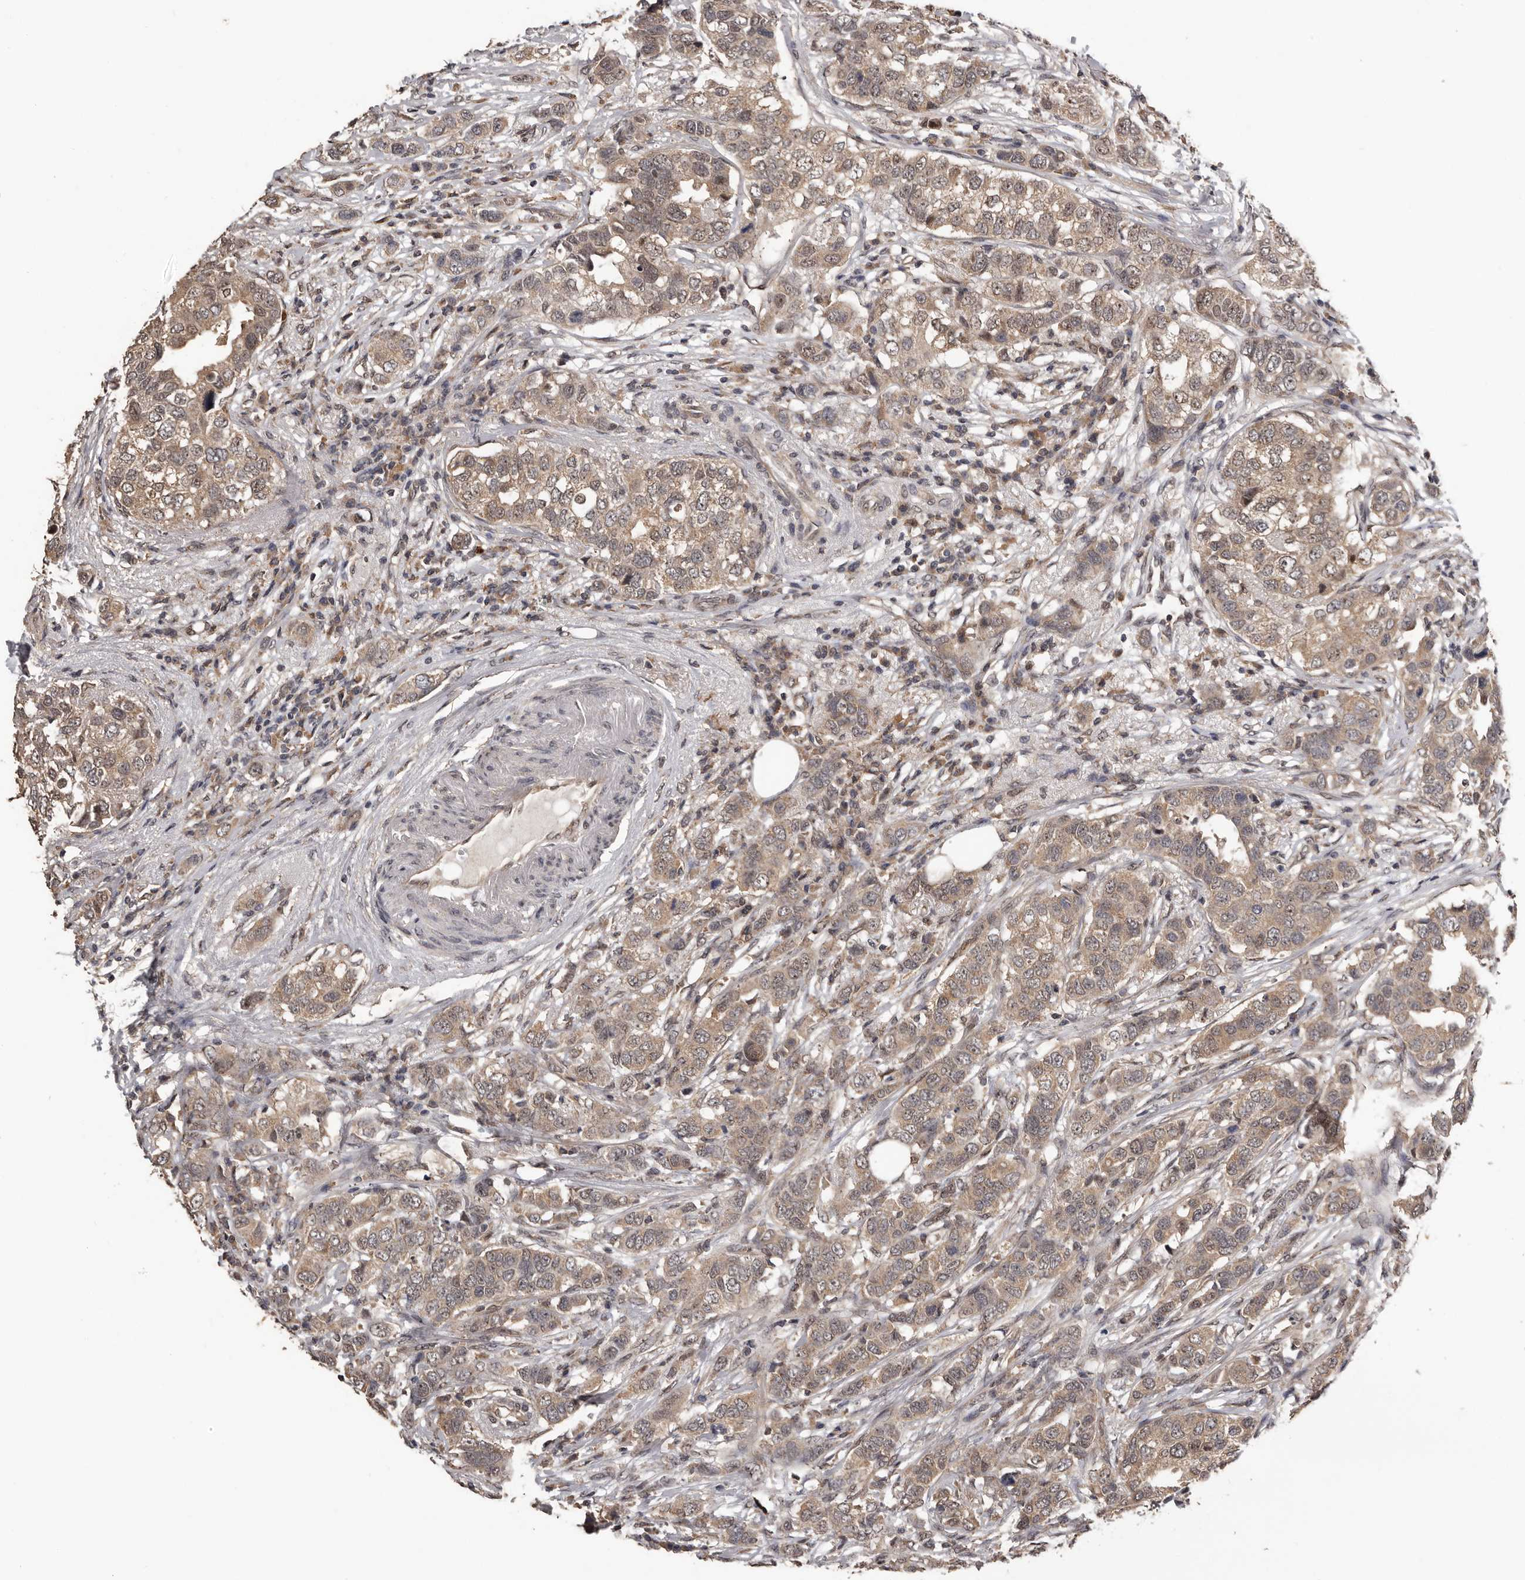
{"staining": {"intensity": "moderate", "quantity": ">75%", "location": "cytoplasmic/membranous,nuclear"}, "tissue": "breast cancer", "cell_type": "Tumor cells", "image_type": "cancer", "snomed": [{"axis": "morphology", "description": "Duct carcinoma"}, {"axis": "topography", "description": "Breast"}], "caption": "Intraductal carcinoma (breast) stained with DAB (3,3'-diaminobenzidine) immunohistochemistry reveals medium levels of moderate cytoplasmic/membranous and nuclear staining in about >75% of tumor cells.", "gene": "VPS37A", "patient": {"sex": "female", "age": 50}}